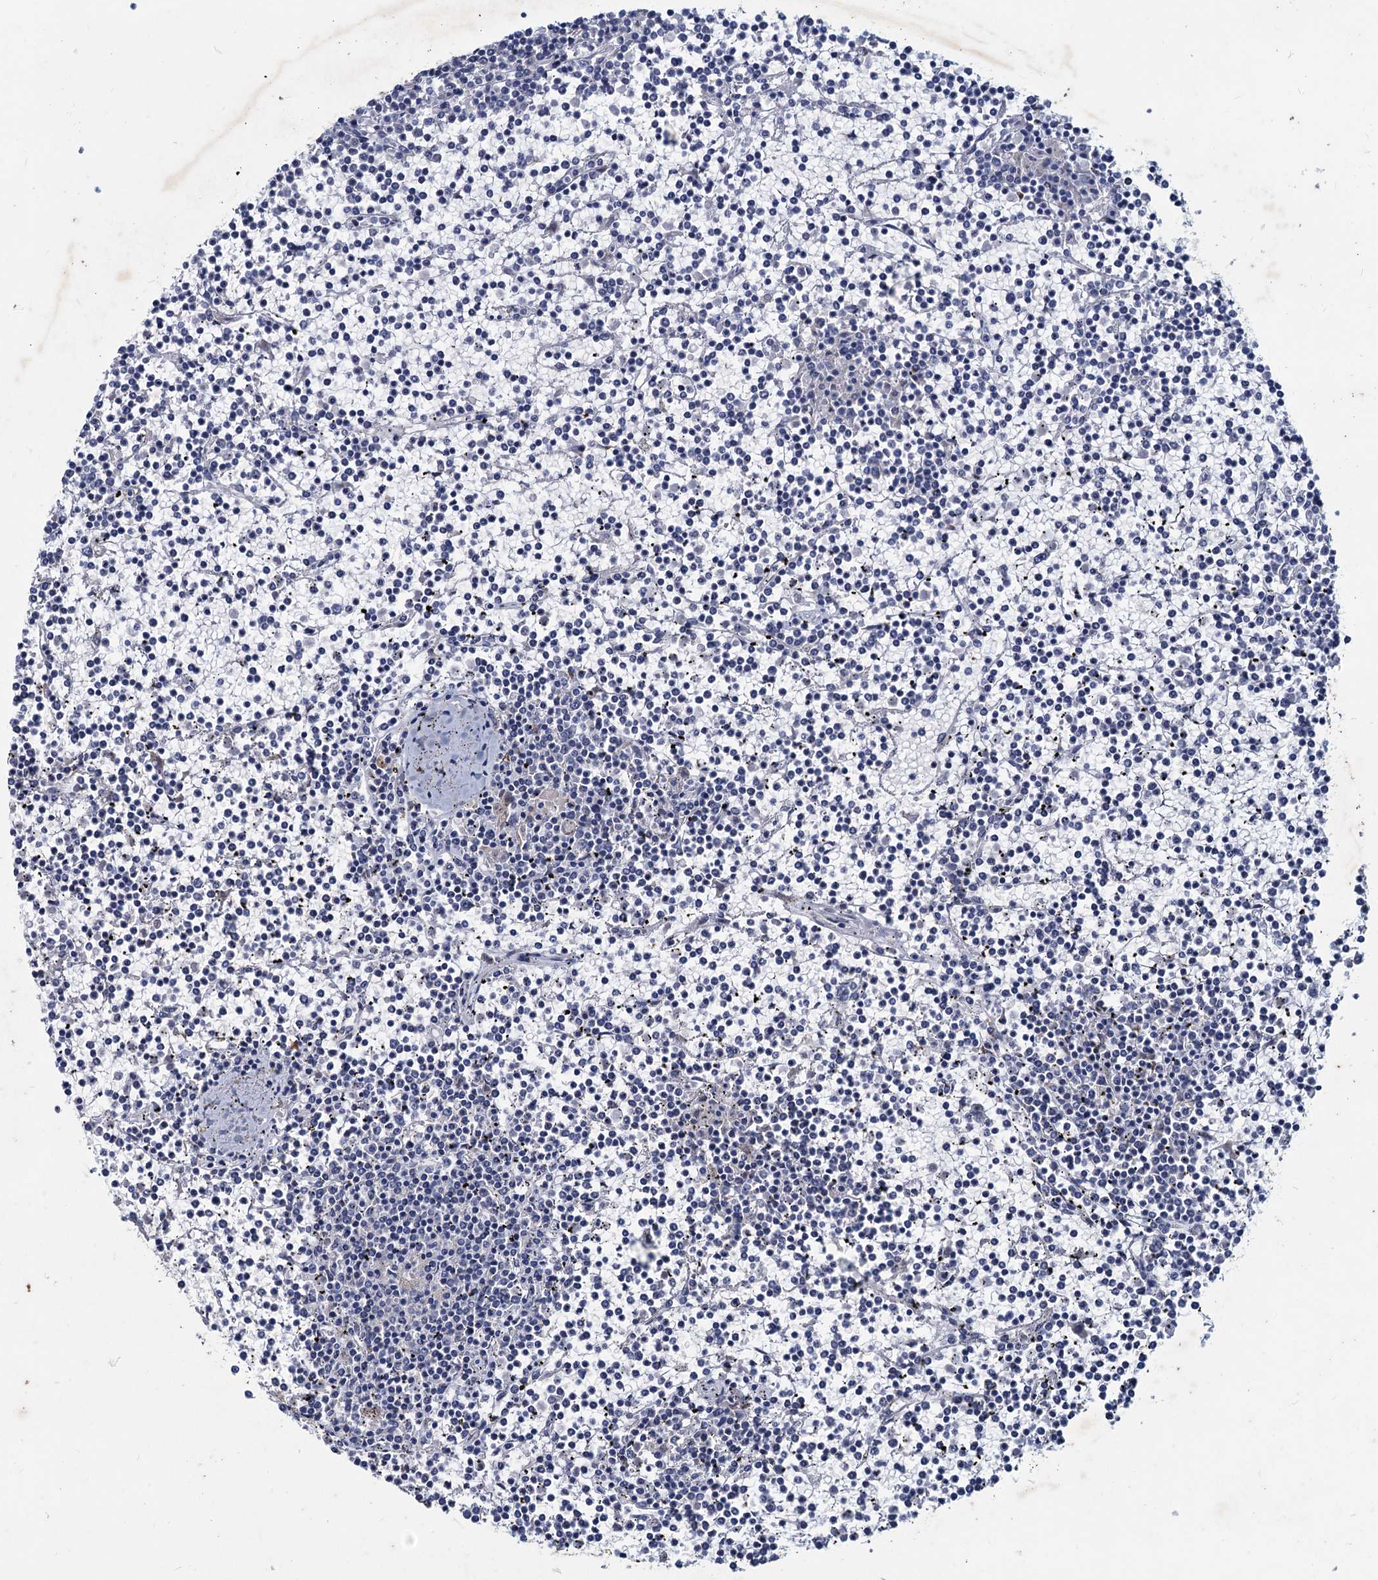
{"staining": {"intensity": "negative", "quantity": "none", "location": "none"}, "tissue": "lymphoma", "cell_type": "Tumor cells", "image_type": "cancer", "snomed": [{"axis": "morphology", "description": "Malignant lymphoma, non-Hodgkin's type, Low grade"}, {"axis": "topography", "description": "Spleen"}], "caption": "Low-grade malignant lymphoma, non-Hodgkin's type was stained to show a protein in brown. There is no significant staining in tumor cells.", "gene": "TMX2", "patient": {"sex": "female", "age": 19}}